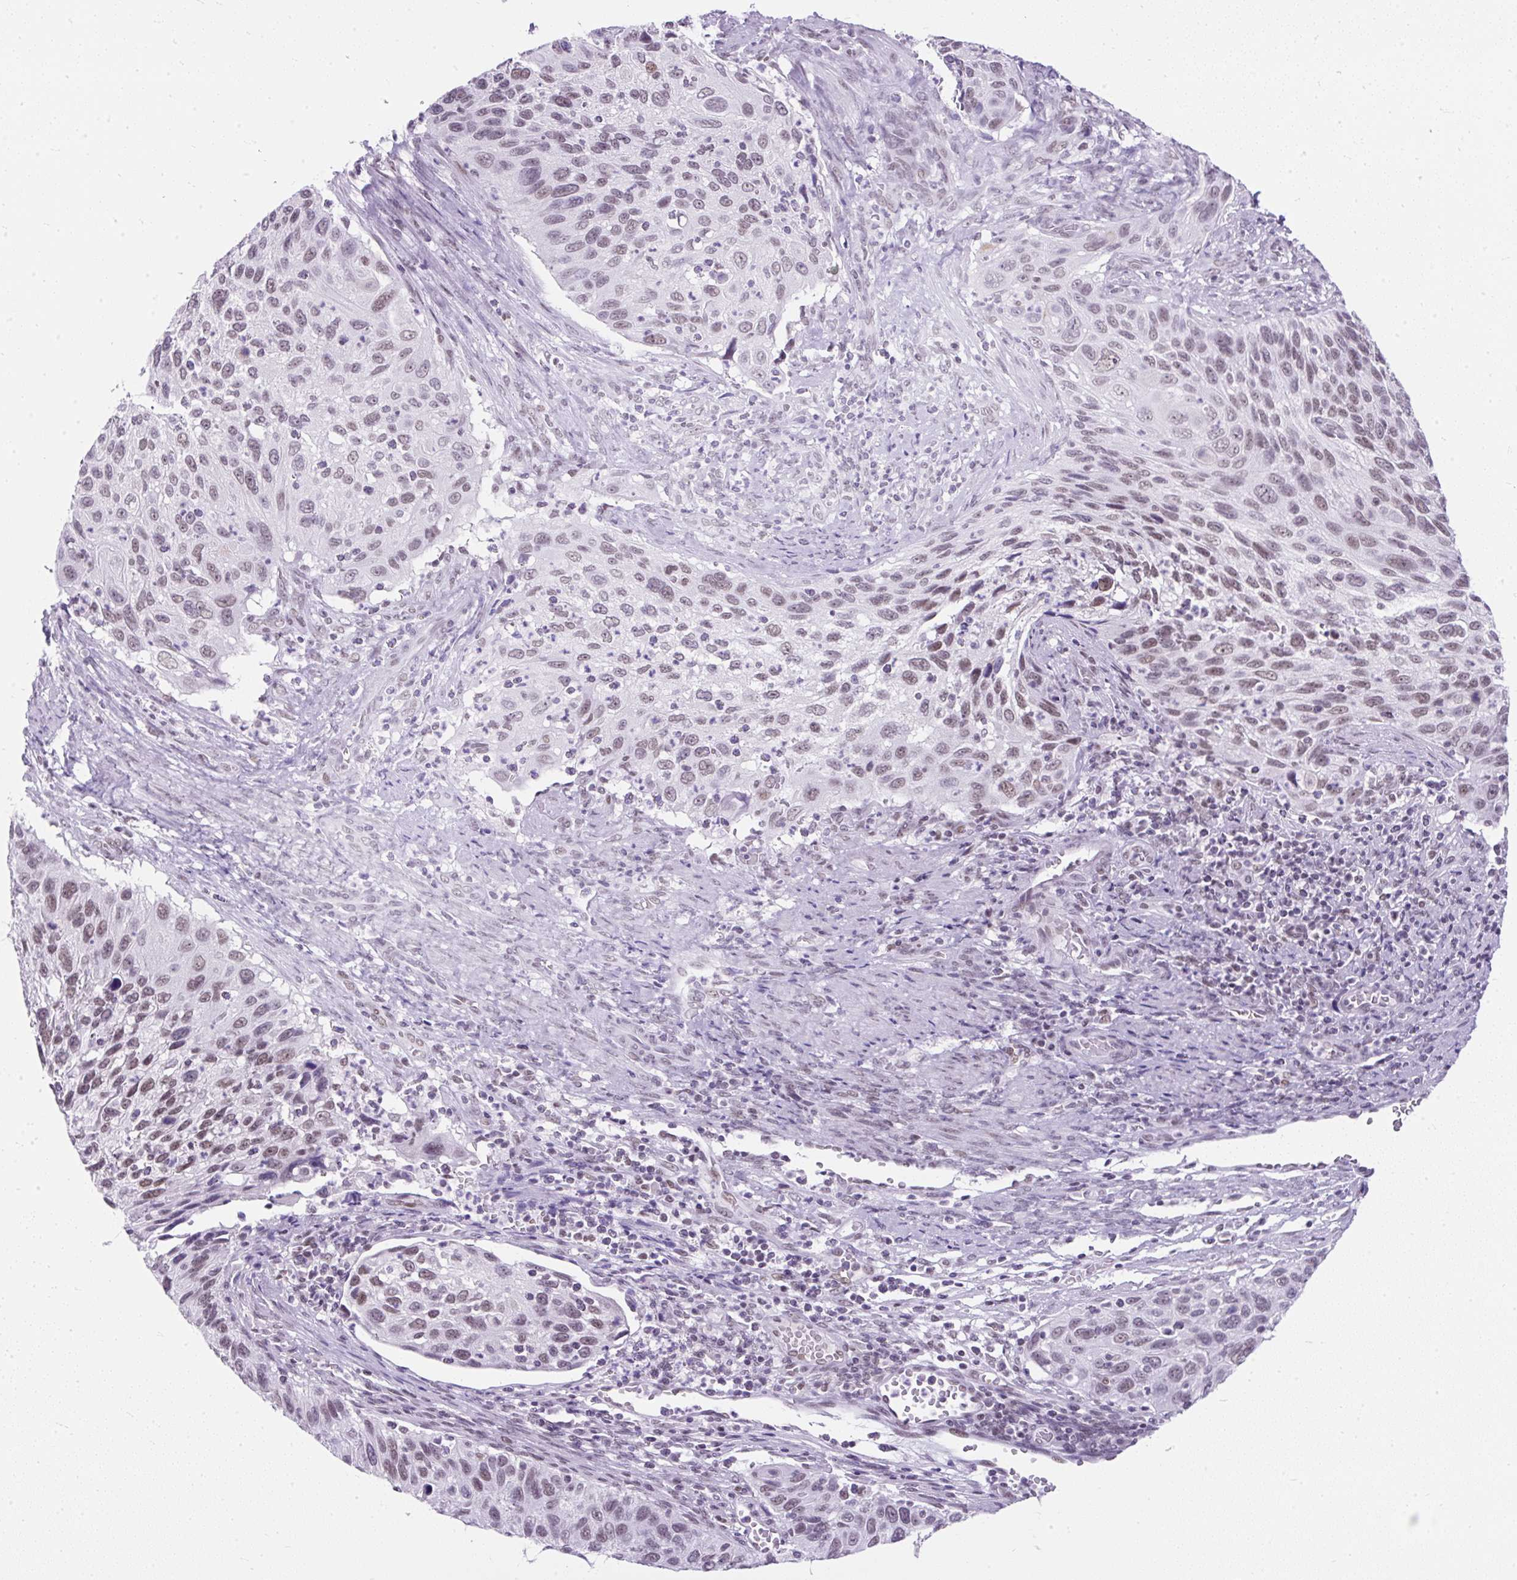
{"staining": {"intensity": "weak", "quantity": "25%-75%", "location": "nuclear"}, "tissue": "cervical cancer", "cell_type": "Tumor cells", "image_type": "cancer", "snomed": [{"axis": "morphology", "description": "Squamous cell carcinoma, NOS"}, {"axis": "topography", "description": "Cervix"}], "caption": "A brown stain highlights weak nuclear positivity of a protein in cervical cancer (squamous cell carcinoma) tumor cells. (Brightfield microscopy of DAB IHC at high magnification).", "gene": "PLCXD2", "patient": {"sex": "female", "age": 70}}